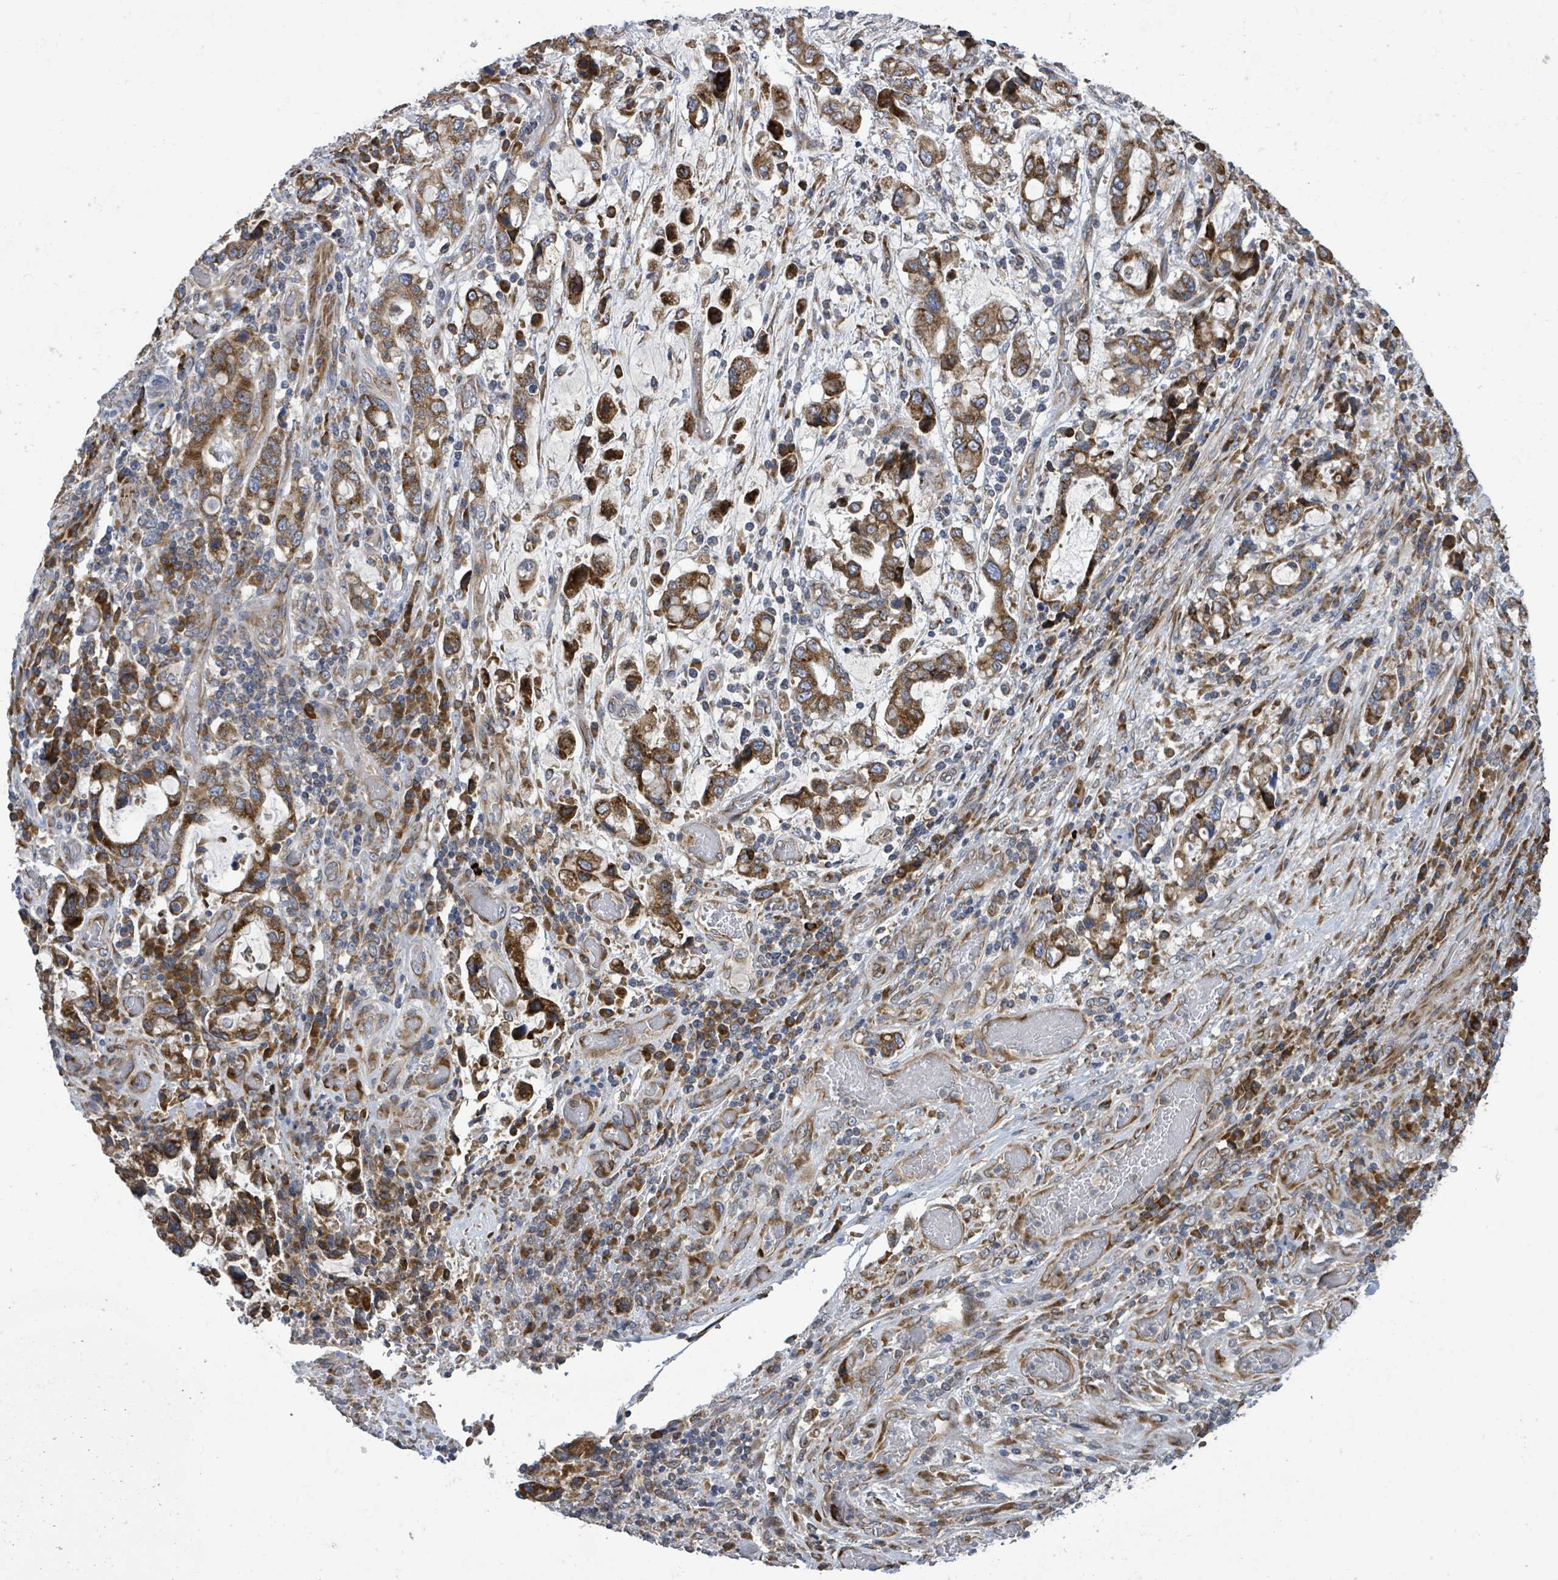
{"staining": {"intensity": "moderate", "quantity": ">75%", "location": "cytoplasmic/membranous"}, "tissue": "stomach cancer", "cell_type": "Tumor cells", "image_type": "cancer", "snomed": [{"axis": "morphology", "description": "Adenocarcinoma, NOS"}, {"axis": "topography", "description": "Stomach, upper"}, {"axis": "topography", "description": "Stomach"}], "caption": "Tumor cells demonstrate moderate cytoplasmic/membranous expression in approximately >75% of cells in stomach adenocarcinoma. The staining was performed using DAB (3,3'-diaminobenzidine) to visualize the protein expression in brown, while the nuclei were stained in blue with hematoxylin (Magnification: 20x).", "gene": "NOMO1", "patient": {"sex": "male", "age": 62}}